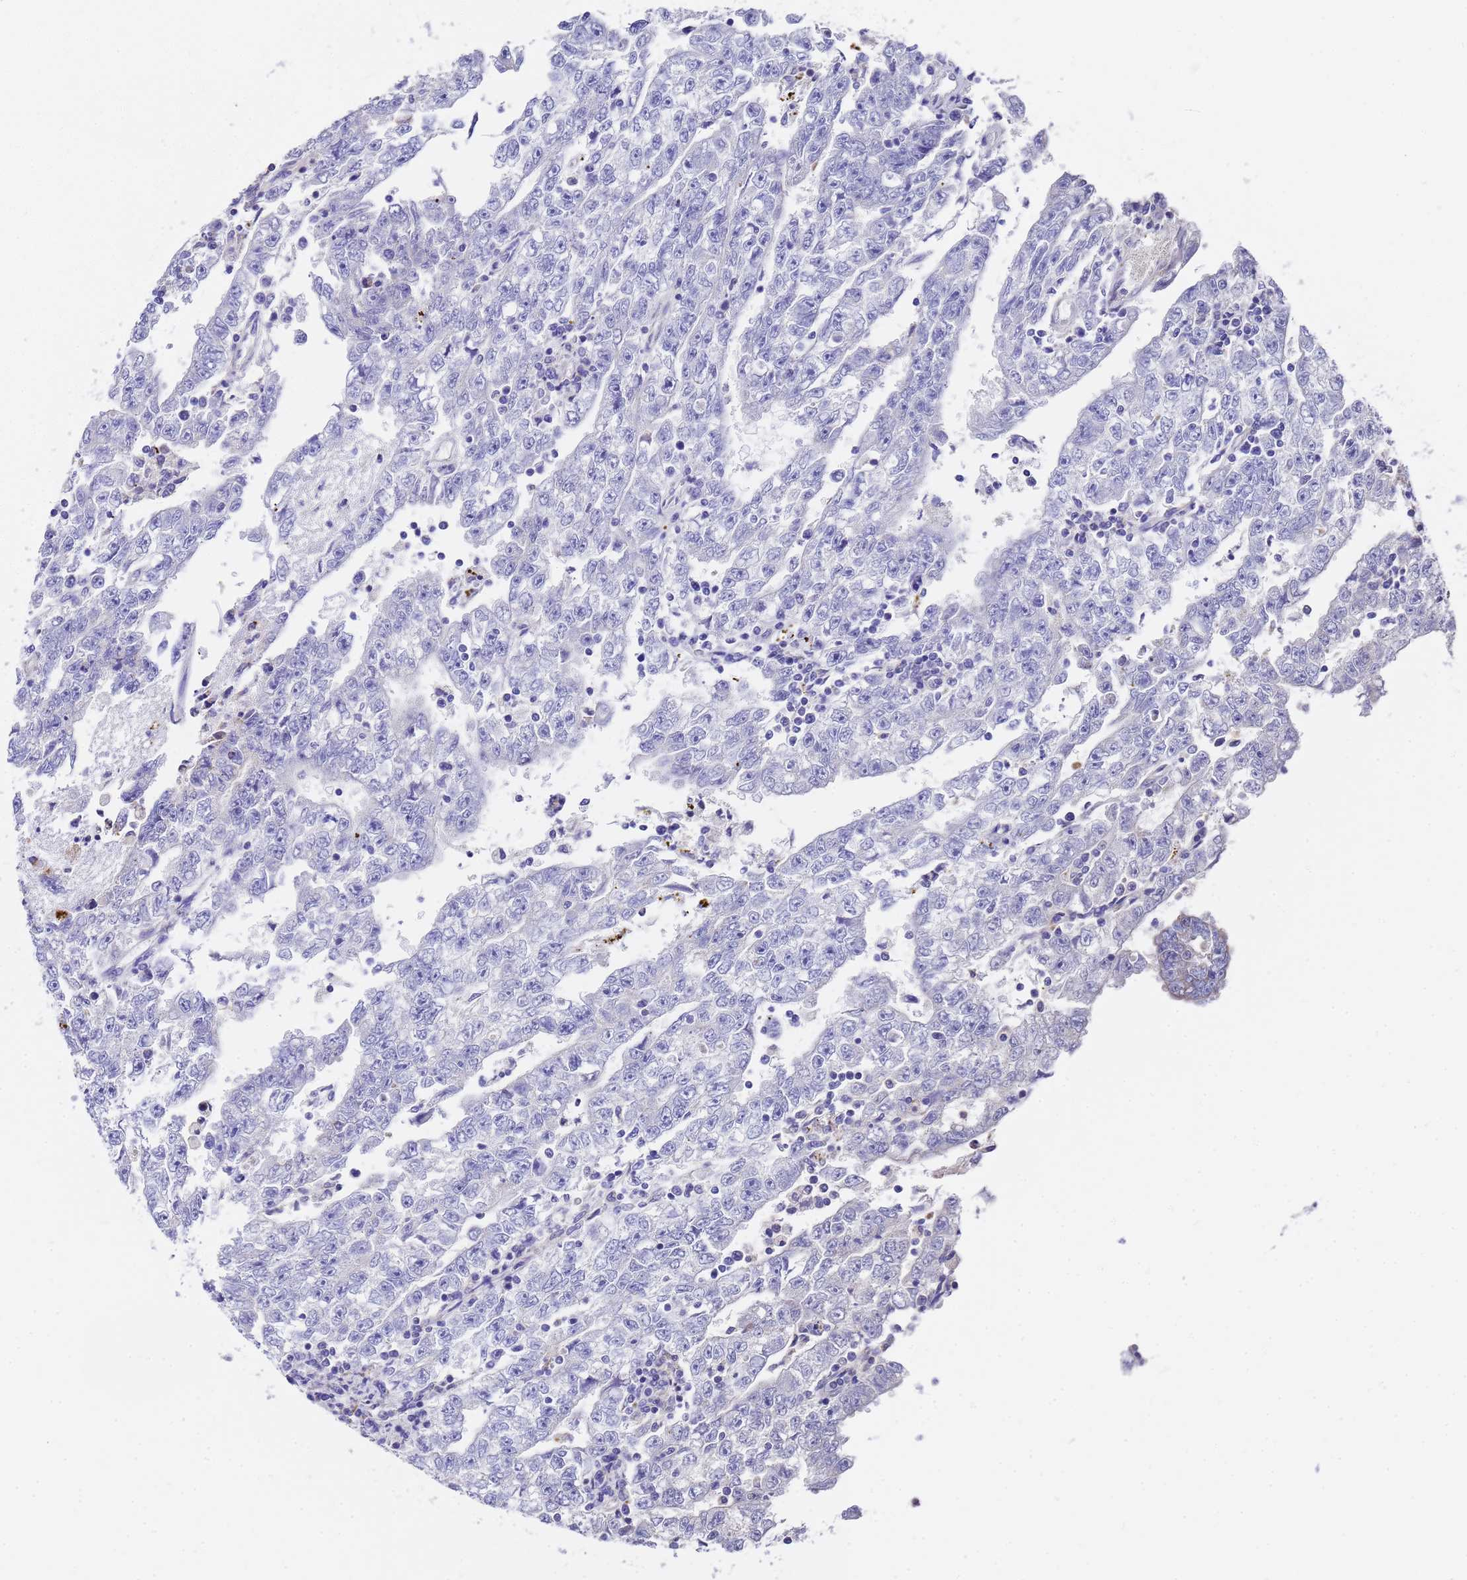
{"staining": {"intensity": "negative", "quantity": "none", "location": "none"}, "tissue": "testis cancer", "cell_type": "Tumor cells", "image_type": "cancer", "snomed": [{"axis": "morphology", "description": "Carcinoma, Embryonal, NOS"}, {"axis": "topography", "description": "Testis"}], "caption": "Immunohistochemistry (IHC) of testis cancer shows no staining in tumor cells.", "gene": "MRPS12", "patient": {"sex": "male", "age": 25}}